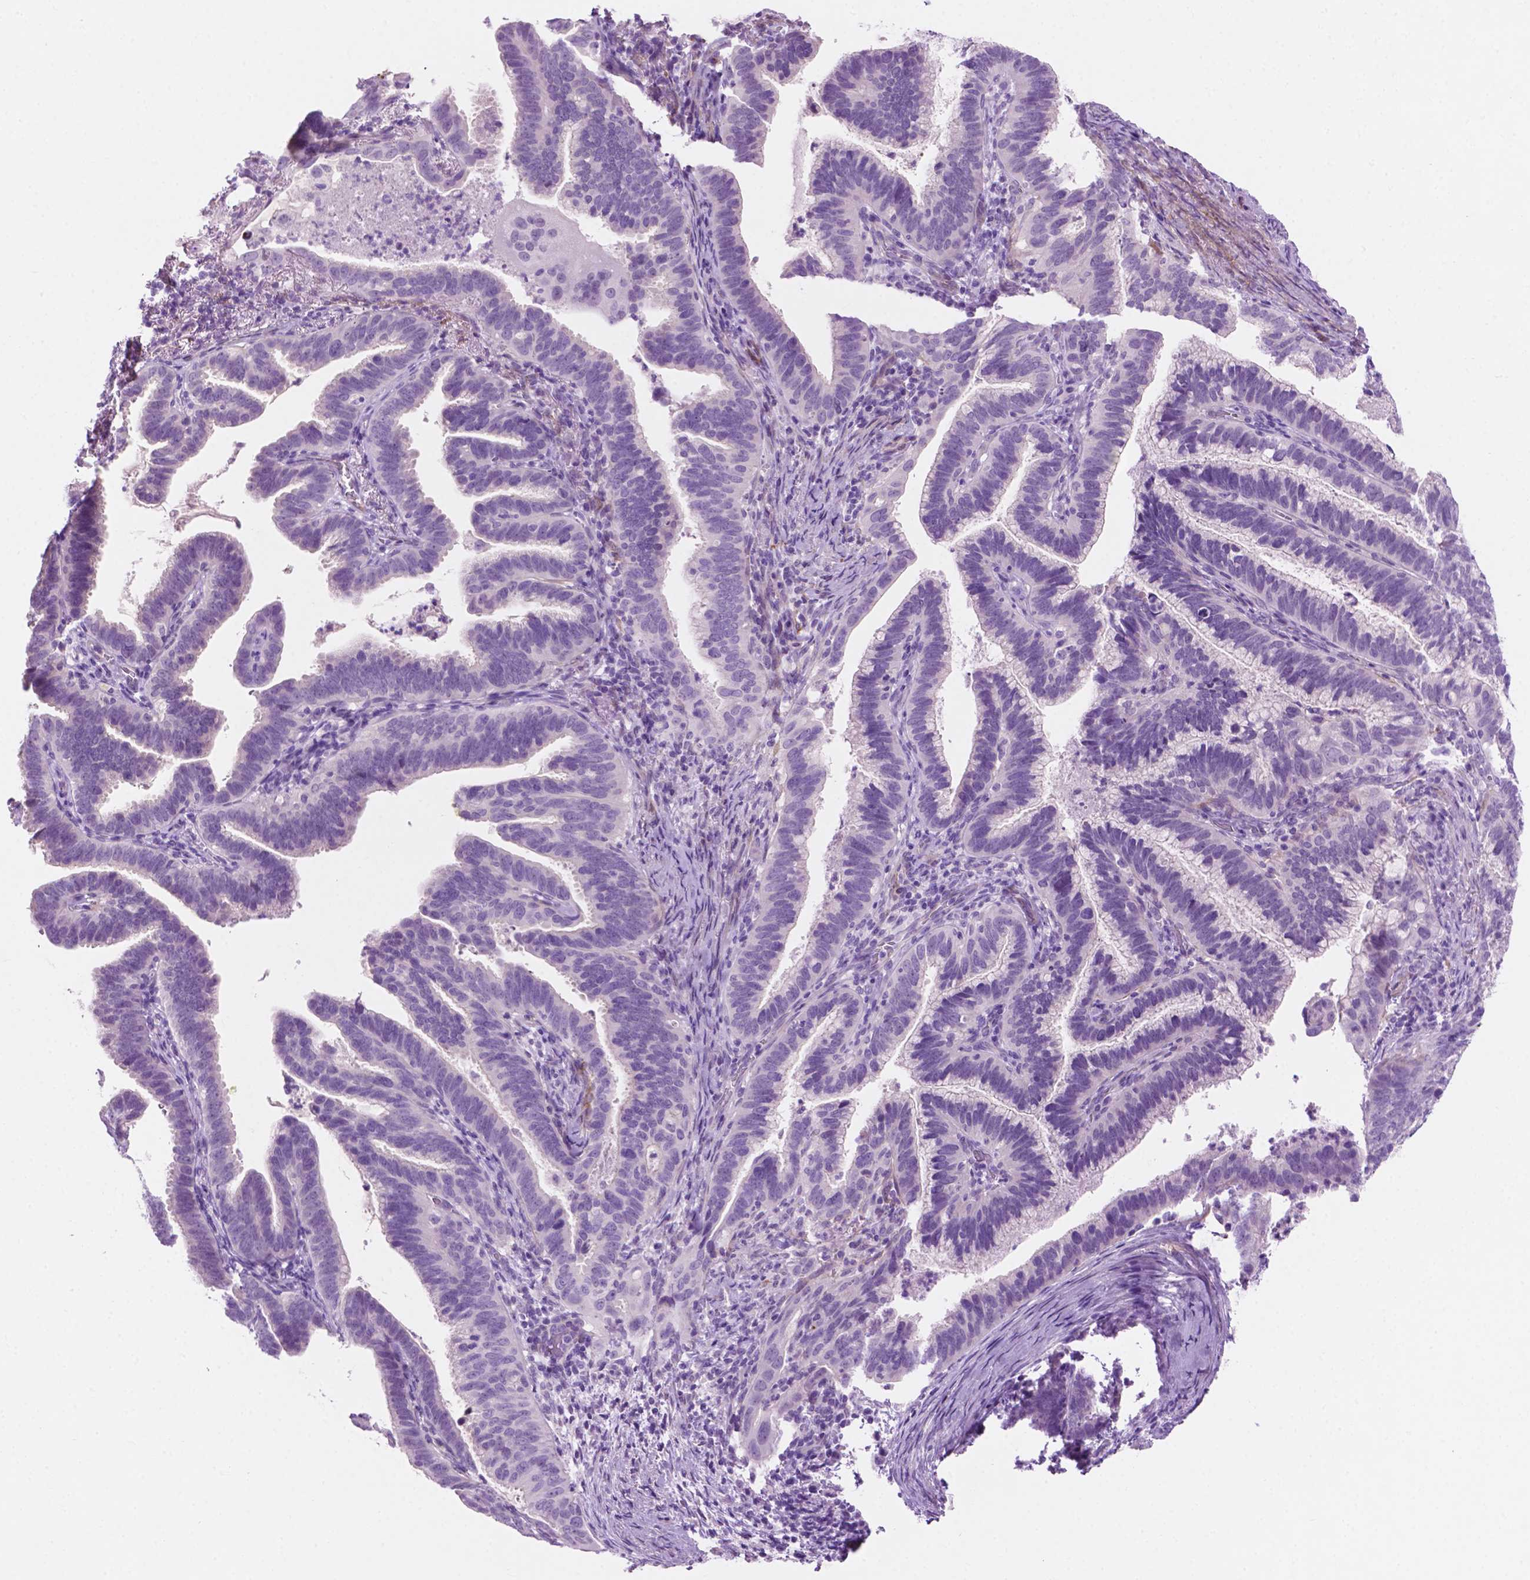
{"staining": {"intensity": "negative", "quantity": "none", "location": "none"}, "tissue": "cervical cancer", "cell_type": "Tumor cells", "image_type": "cancer", "snomed": [{"axis": "morphology", "description": "Adenocarcinoma, NOS"}, {"axis": "topography", "description": "Cervix"}], "caption": "High power microscopy image of an IHC photomicrograph of cervical cancer, revealing no significant staining in tumor cells.", "gene": "ASPG", "patient": {"sex": "female", "age": 61}}